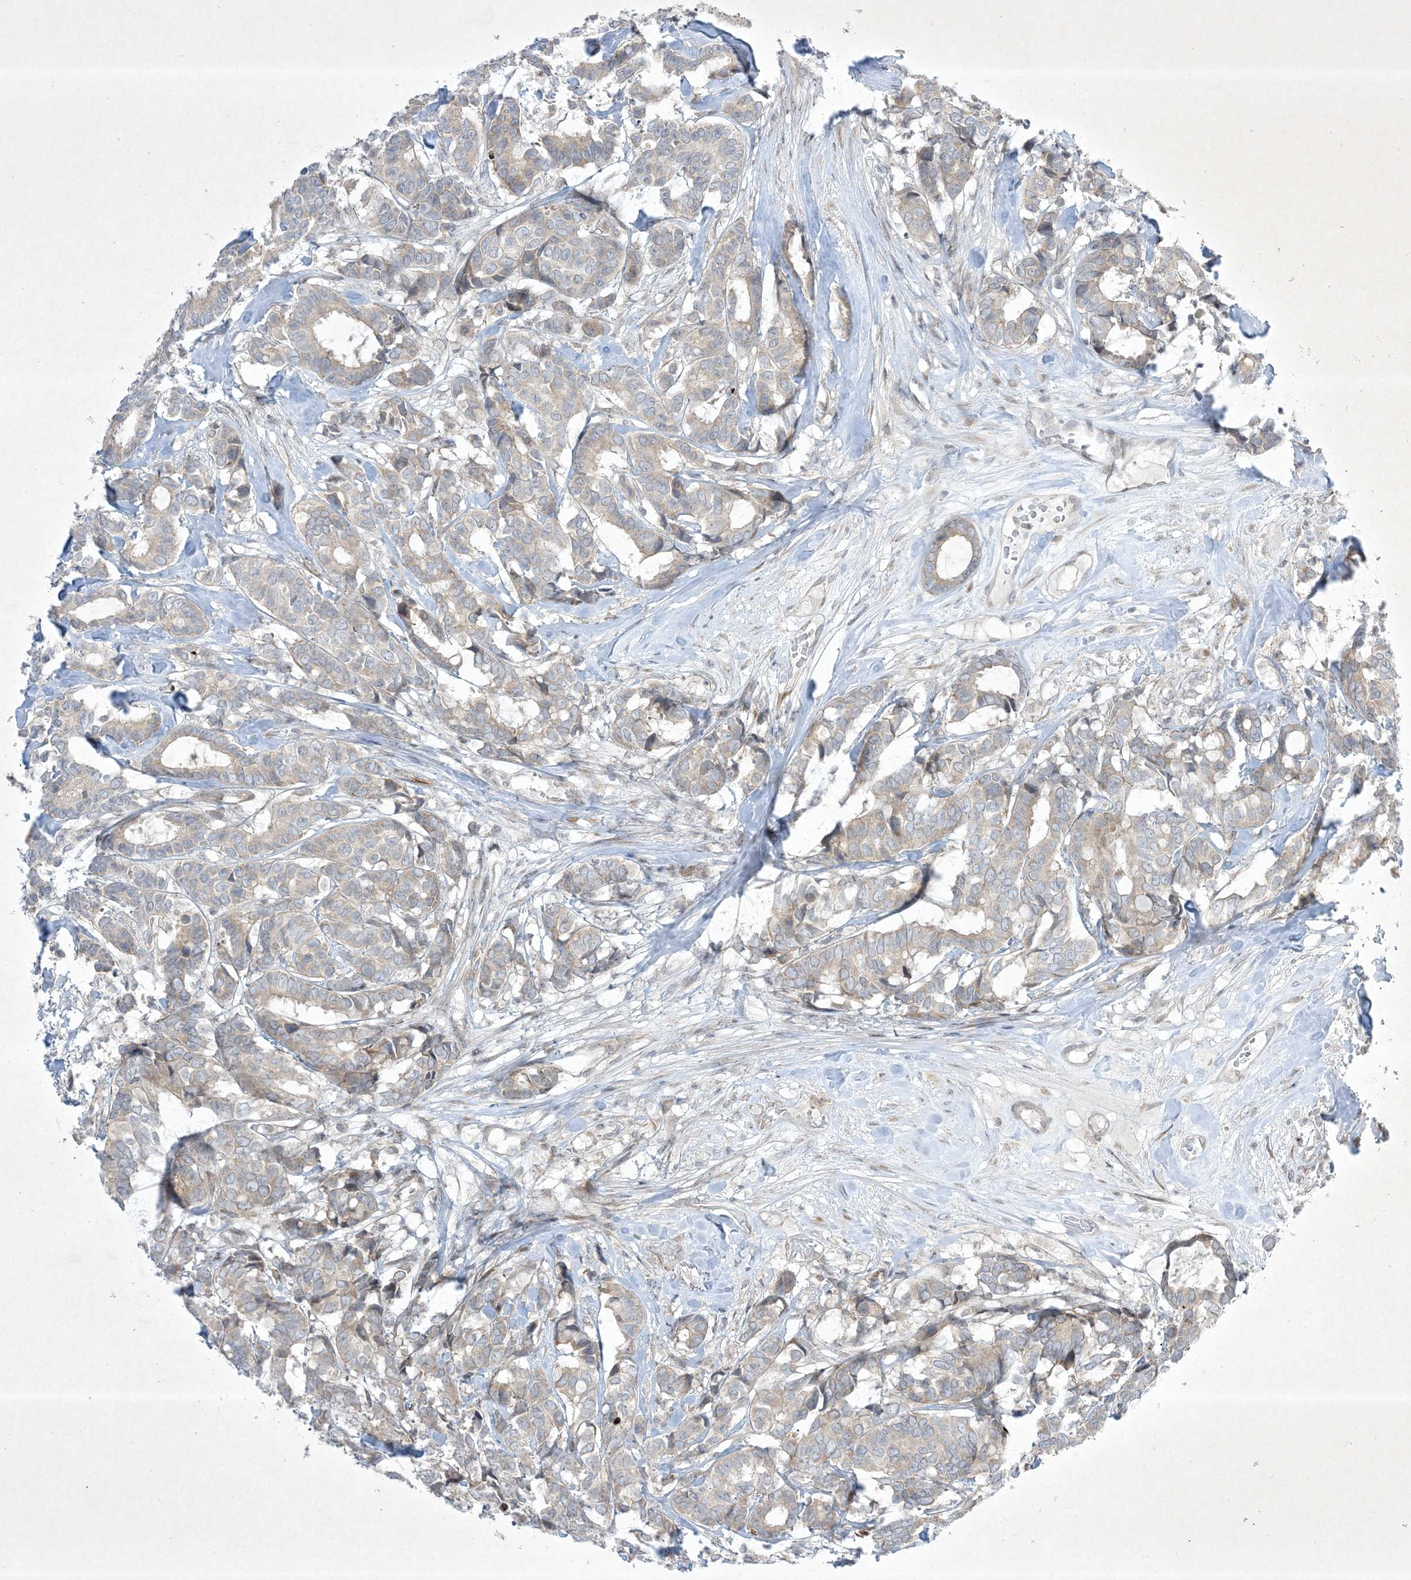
{"staining": {"intensity": "weak", "quantity": "<25%", "location": "cytoplasmic/membranous"}, "tissue": "breast cancer", "cell_type": "Tumor cells", "image_type": "cancer", "snomed": [{"axis": "morphology", "description": "Duct carcinoma"}, {"axis": "topography", "description": "Breast"}], "caption": "DAB (3,3'-diaminobenzidine) immunohistochemical staining of breast cancer shows no significant staining in tumor cells.", "gene": "SOGA3", "patient": {"sex": "female", "age": 87}}